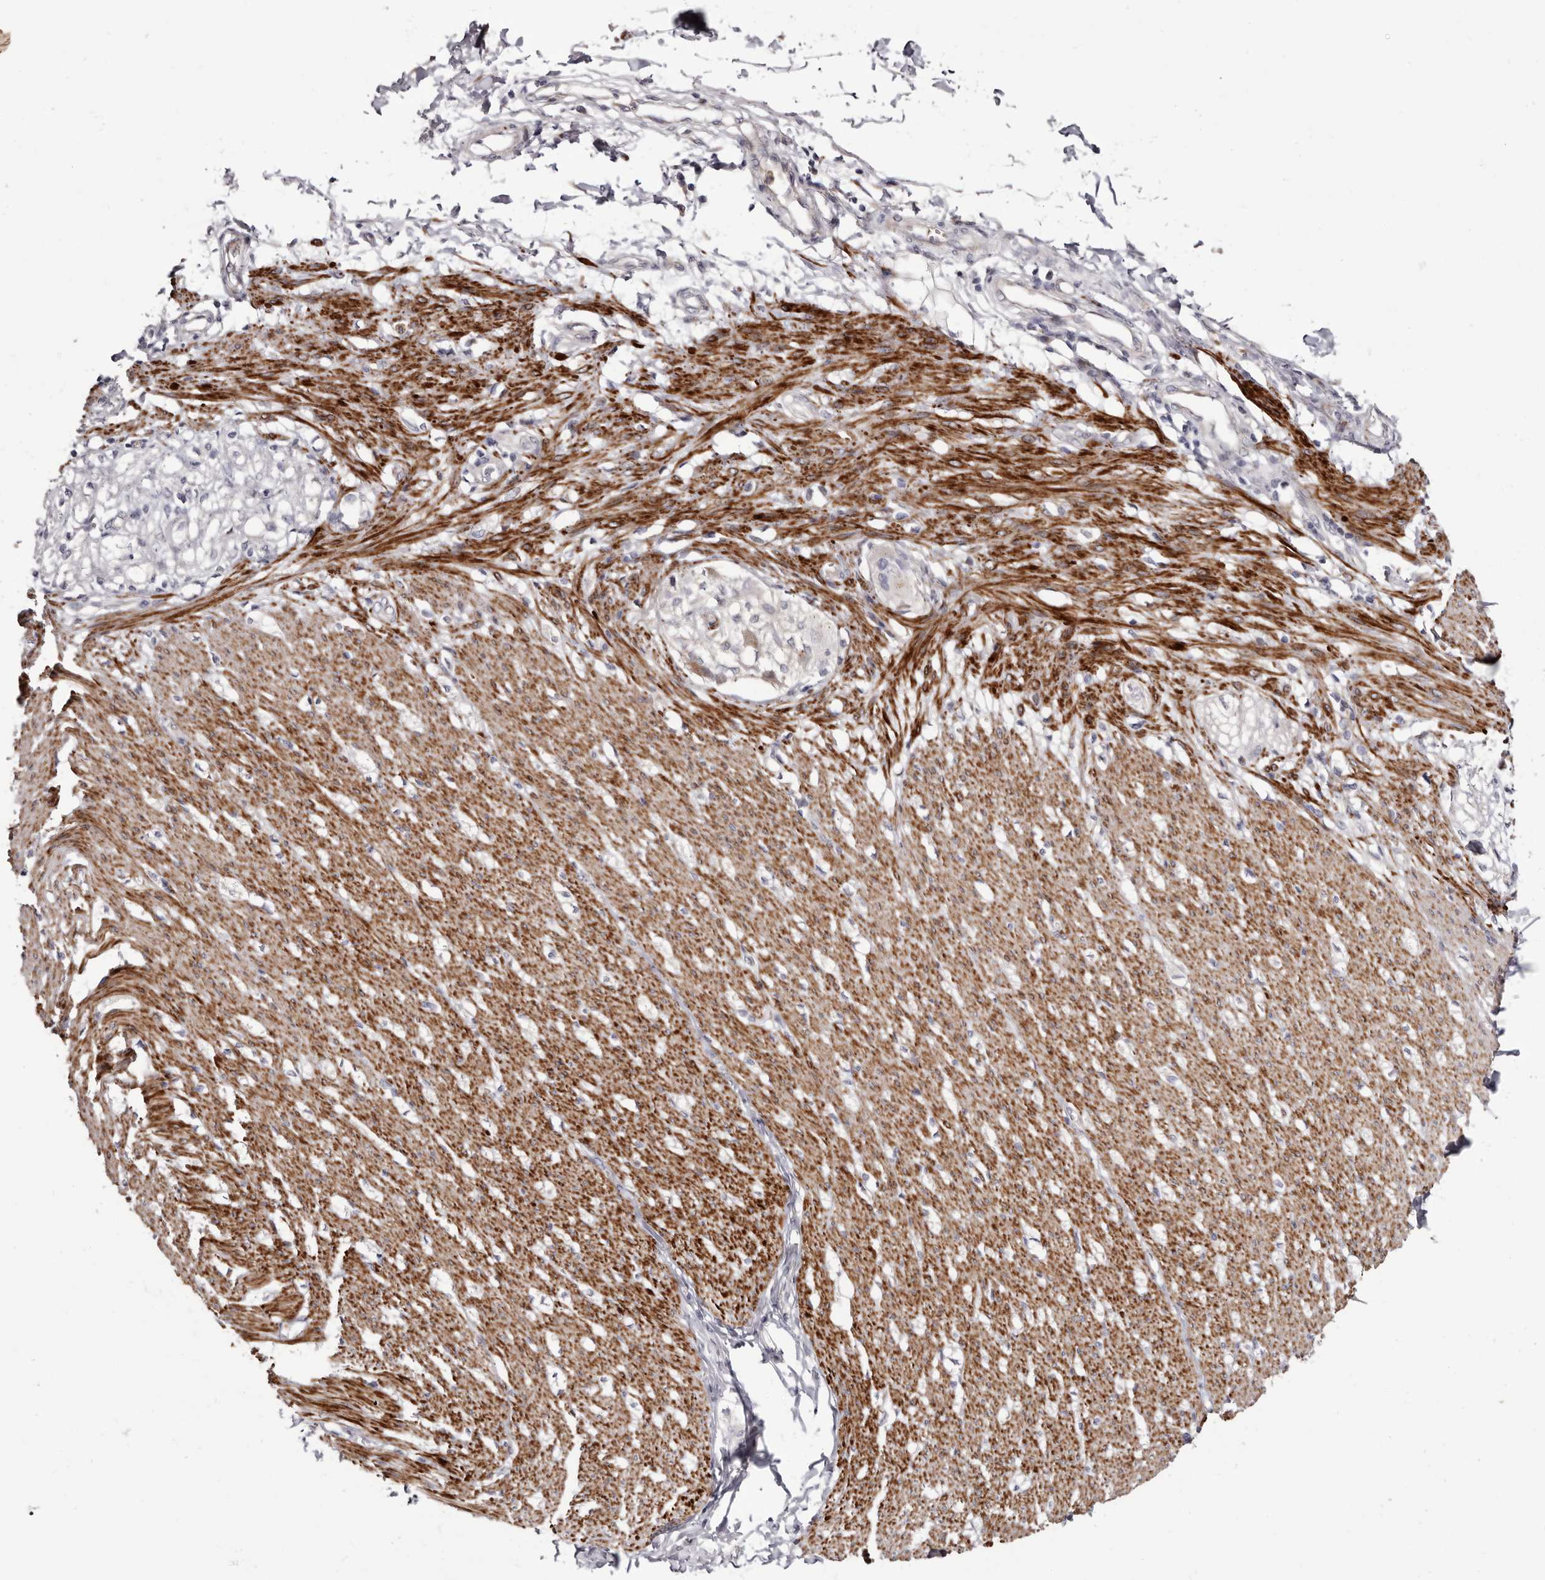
{"staining": {"intensity": "strong", "quantity": ">75%", "location": "cytoplasmic/membranous"}, "tissue": "smooth muscle", "cell_type": "Smooth muscle cells", "image_type": "normal", "snomed": [{"axis": "morphology", "description": "Normal tissue, NOS"}, {"axis": "morphology", "description": "Adenocarcinoma, NOS"}, {"axis": "topography", "description": "Smooth muscle"}, {"axis": "topography", "description": "Colon"}], "caption": "This histopathology image demonstrates immunohistochemistry (IHC) staining of benign smooth muscle, with high strong cytoplasmic/membranous expression in approximately >75% of smooth muscle cells.", "gene": "AIDA", "patient": {"sex": "male", "age": 14}}